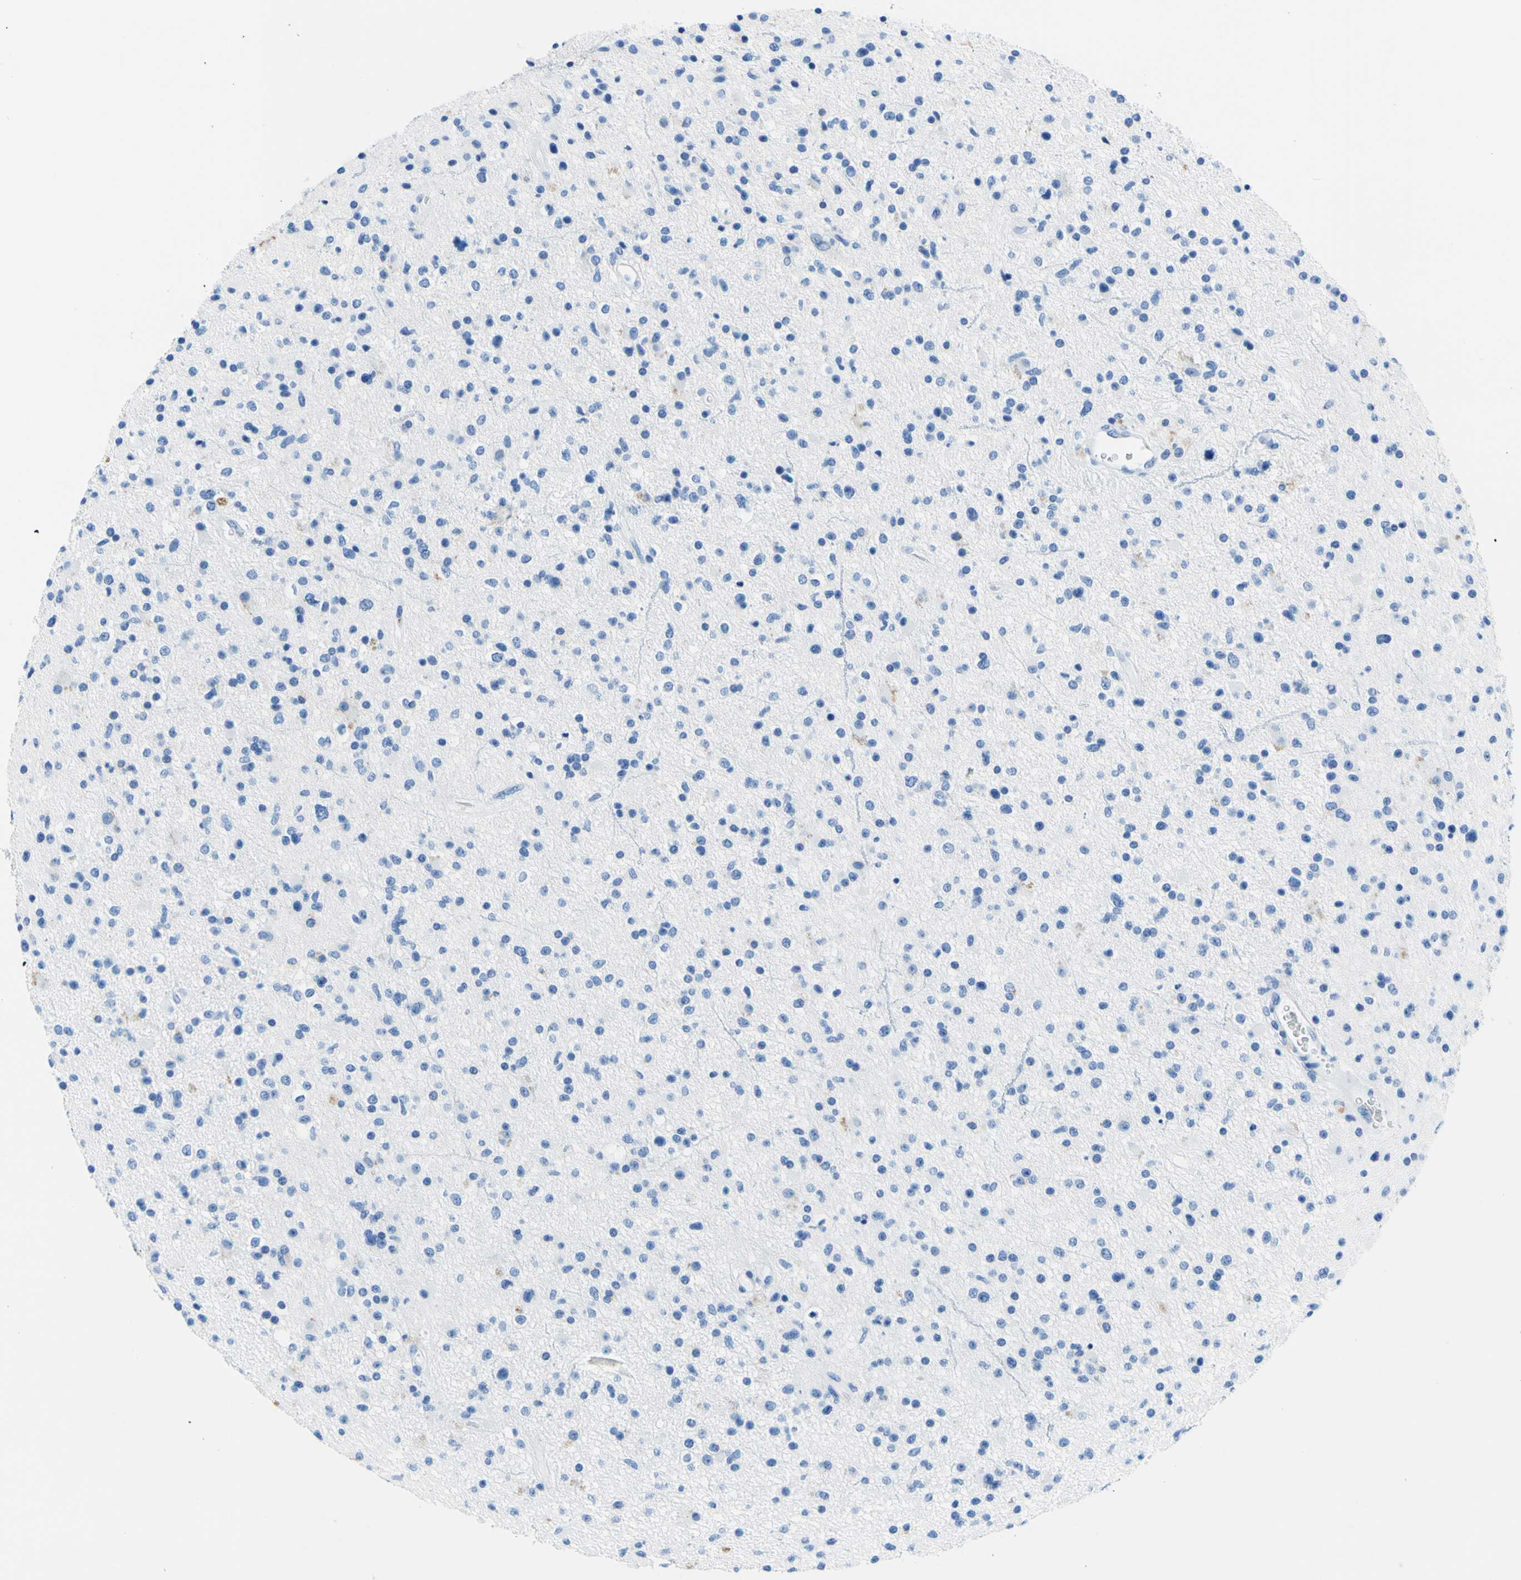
{"staining": {"intensity": "negative", "quantity": "none", "location": "none"}, "tissue": "glioma", "cell_type": "Tumor cells", "image_type": "cancer", "snomed": [{"axis": "morphology", "description": "Glioma, malignant, High grade"}, {"axis": "topography", "description": "Brain"}], "caption": "High power microscopy photomicrograph of an immunohistochemistry image of malignant high-grade glioma, revealing no significant expression in tumor cells.", "gene": "MYH2", "patient": {"sex": "male", "age": 33}}